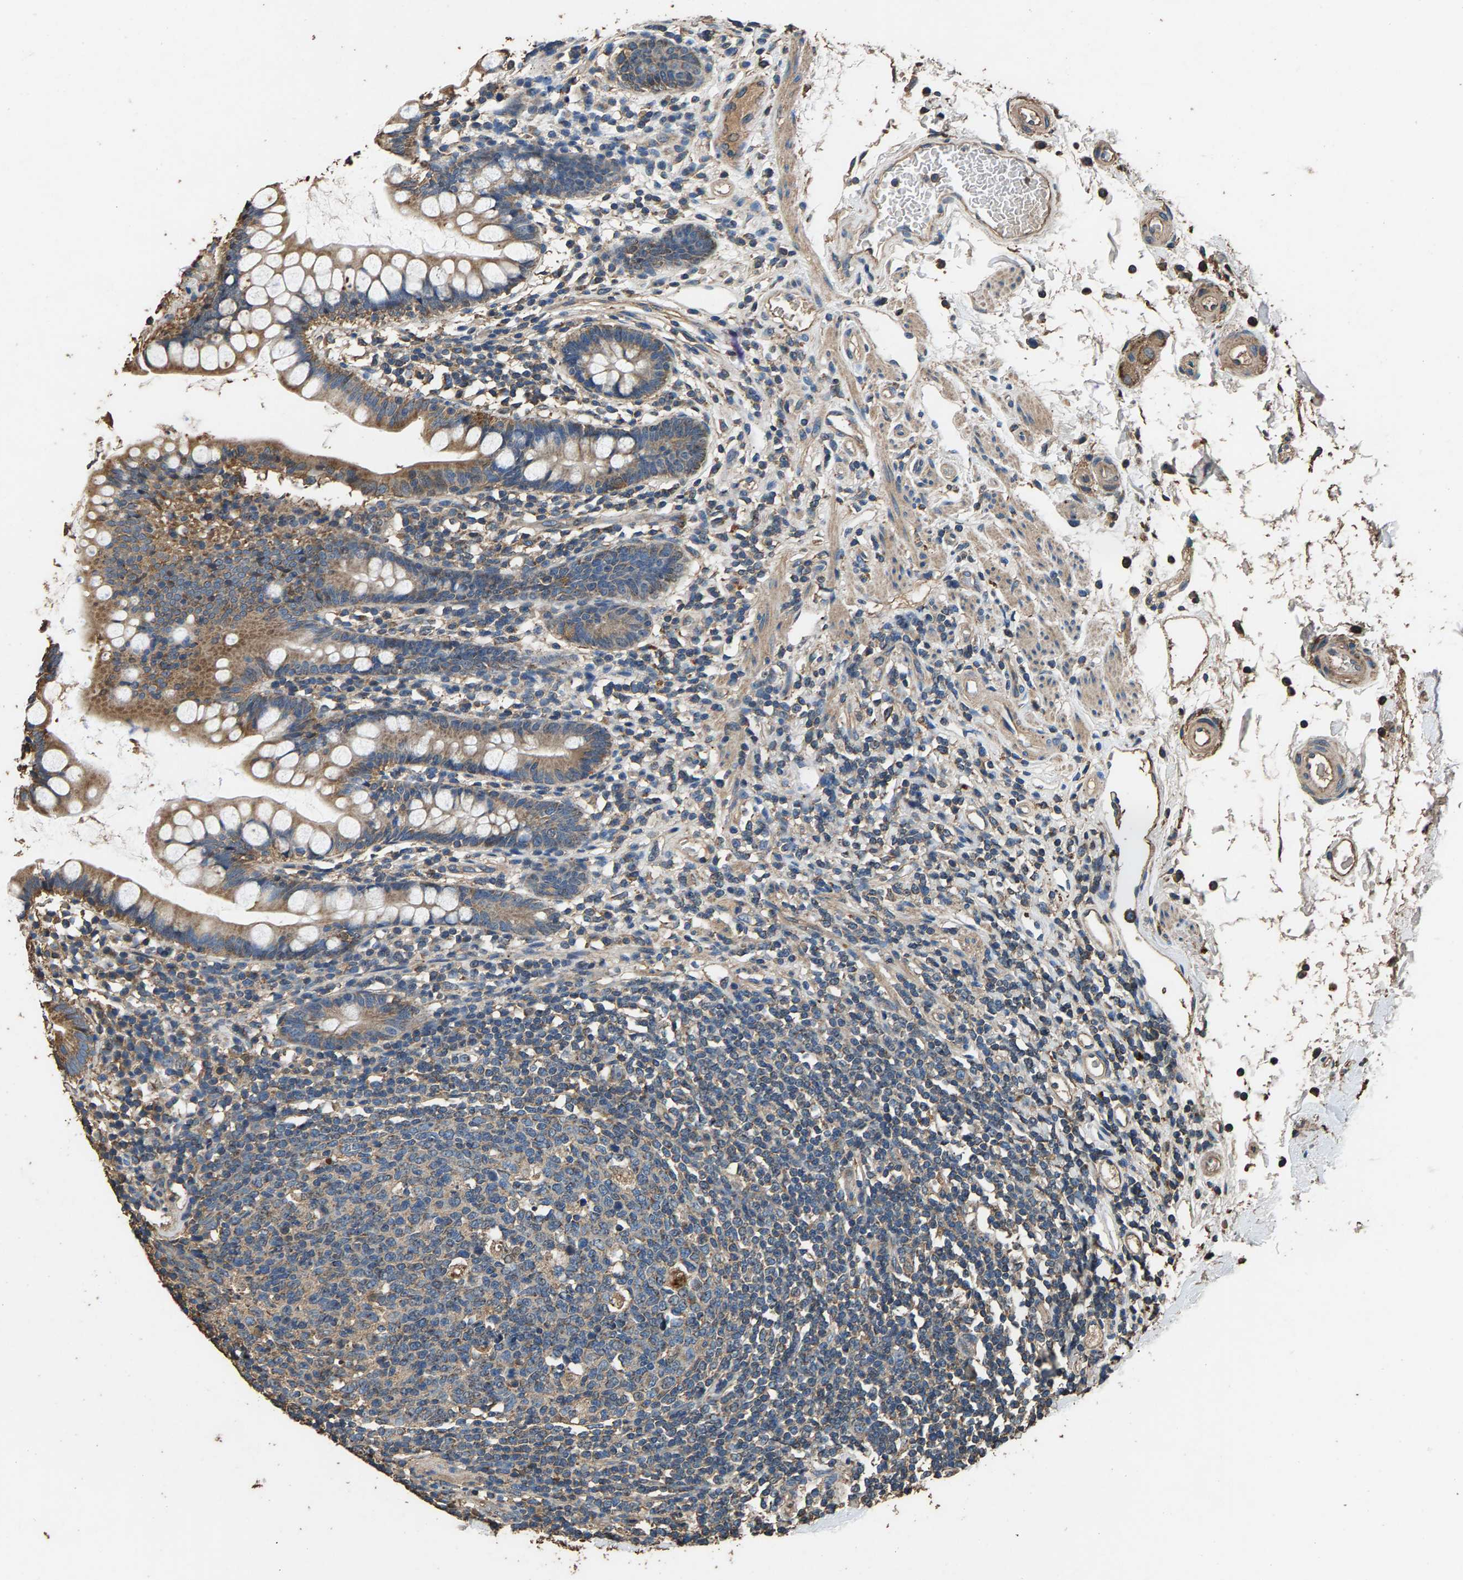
{"staining": {"intensity": "moderate", "quantity": ">75%", "location": "cytoplasmic/membranous"}, "tissue": "small intestine", "cell_type": "Glandular cells", "image_type": "normal", "snomed": [{"axis": "morphology", "description": "Normal tissue, NOS"}, {"axis": "topography", "description": "Small intestine"}], "caption": "Benign small intestine demonstrates moderate cytoplasmic/membranous positivity in about >75% of glandular cells, visualized by immunohistochemistry.", "gene": "MRPL27", "patient": {"sex": "female", "age": 84}}